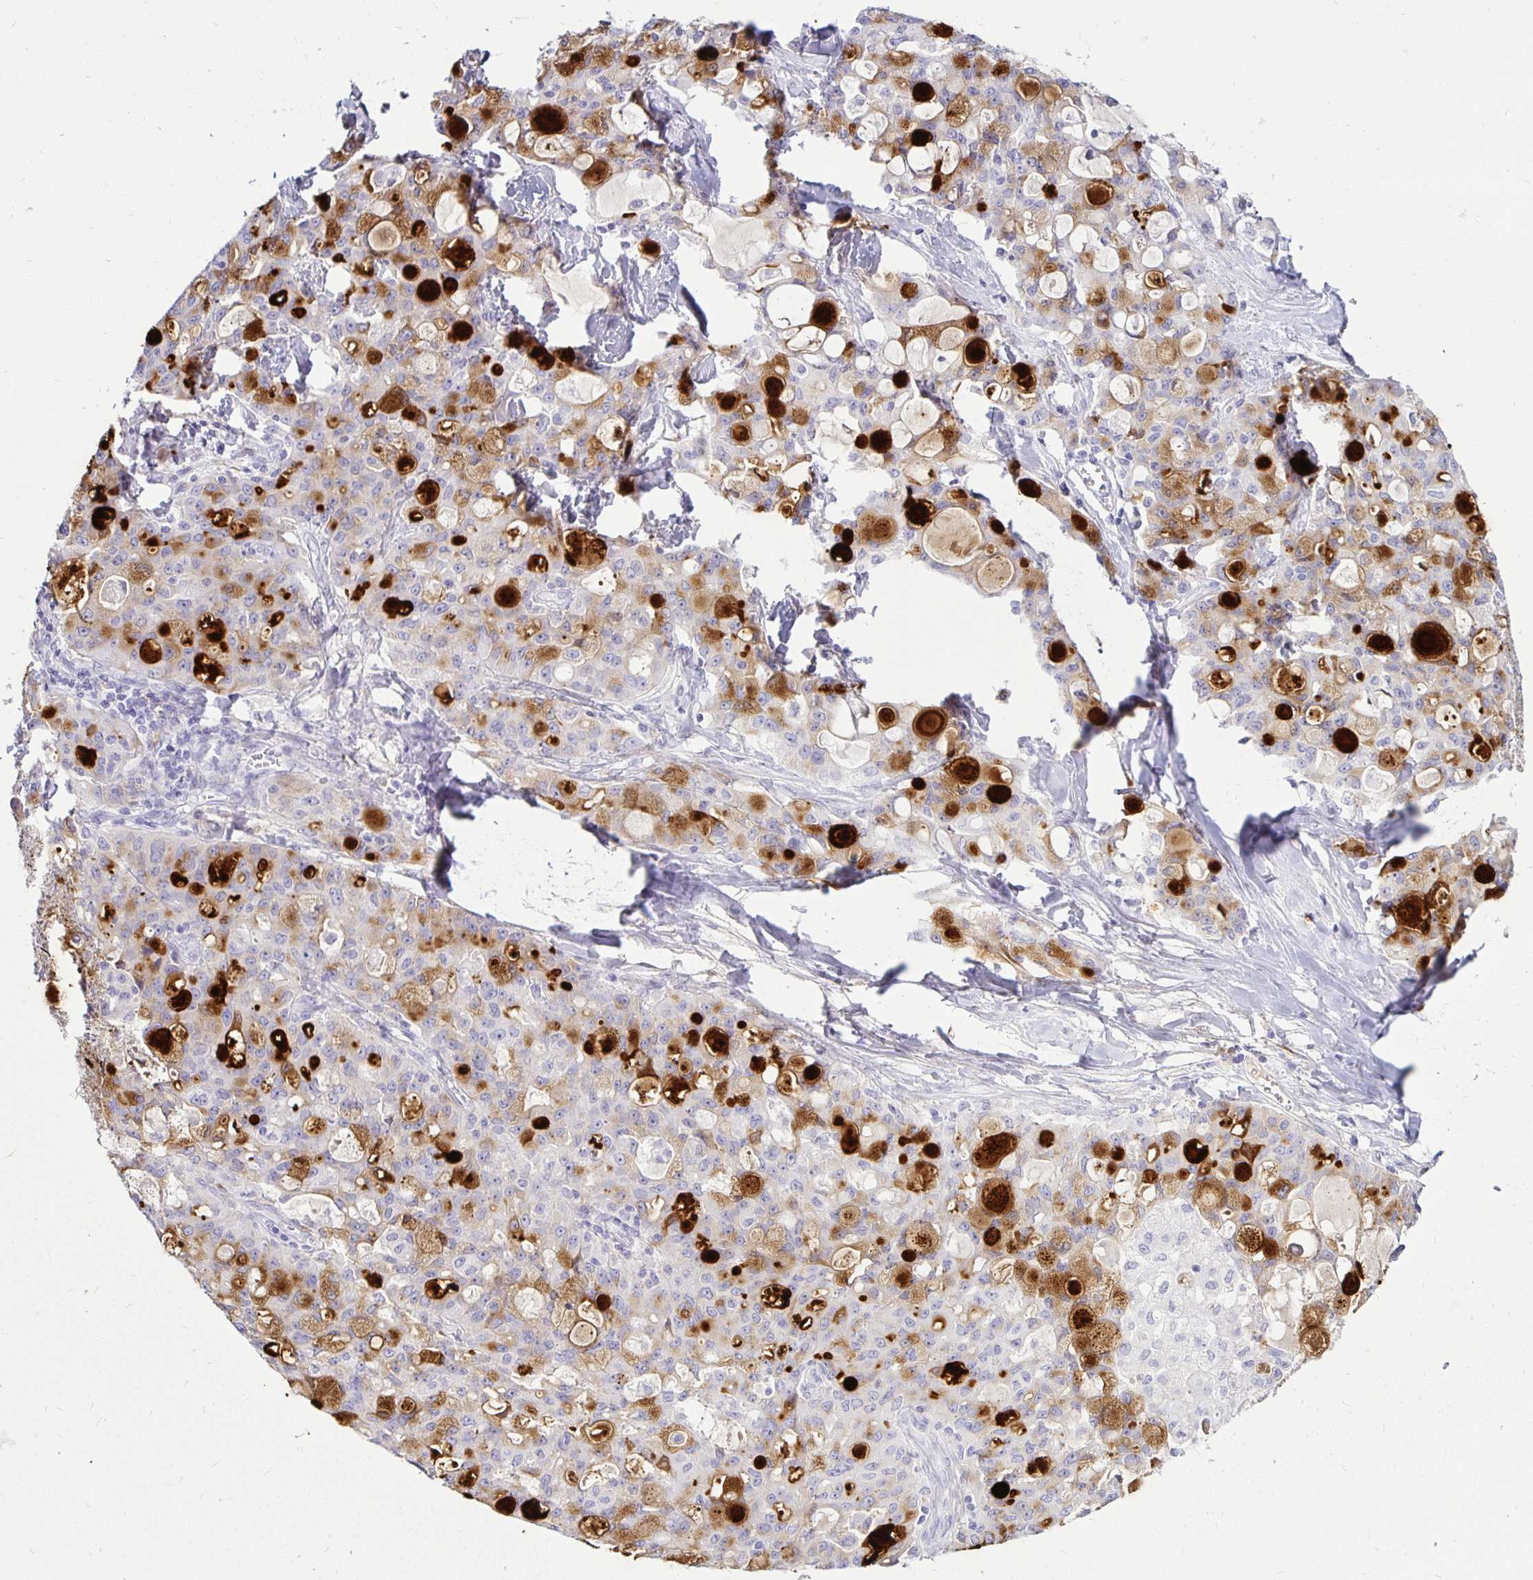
{"staining": {"intensity": "moderate", "quantity": "25%-75%", "location": "cytoplasmic/membranous"}, "tissue": "lung cancer", "cell_type": "Tumor cells", "image_type": "cancer", "snomed": [{"axis": "morphology", "description": "Adenocarcinoma, NOS"}, {"axis": "topography", "description": "Lung"}], "caption": "DAB (3,3'-diaminobenzidine) immunohistochemical staining of human adenocarcinoma (lung) shows moderate cytoplasmic/membranous protein staining in approximately 25%-75% of tumor cells. (DAB = brown stain, brightfield microscopy at high magnification).", "gene": "TIMP1", "patient": {"sex": "female", "age": 44}}